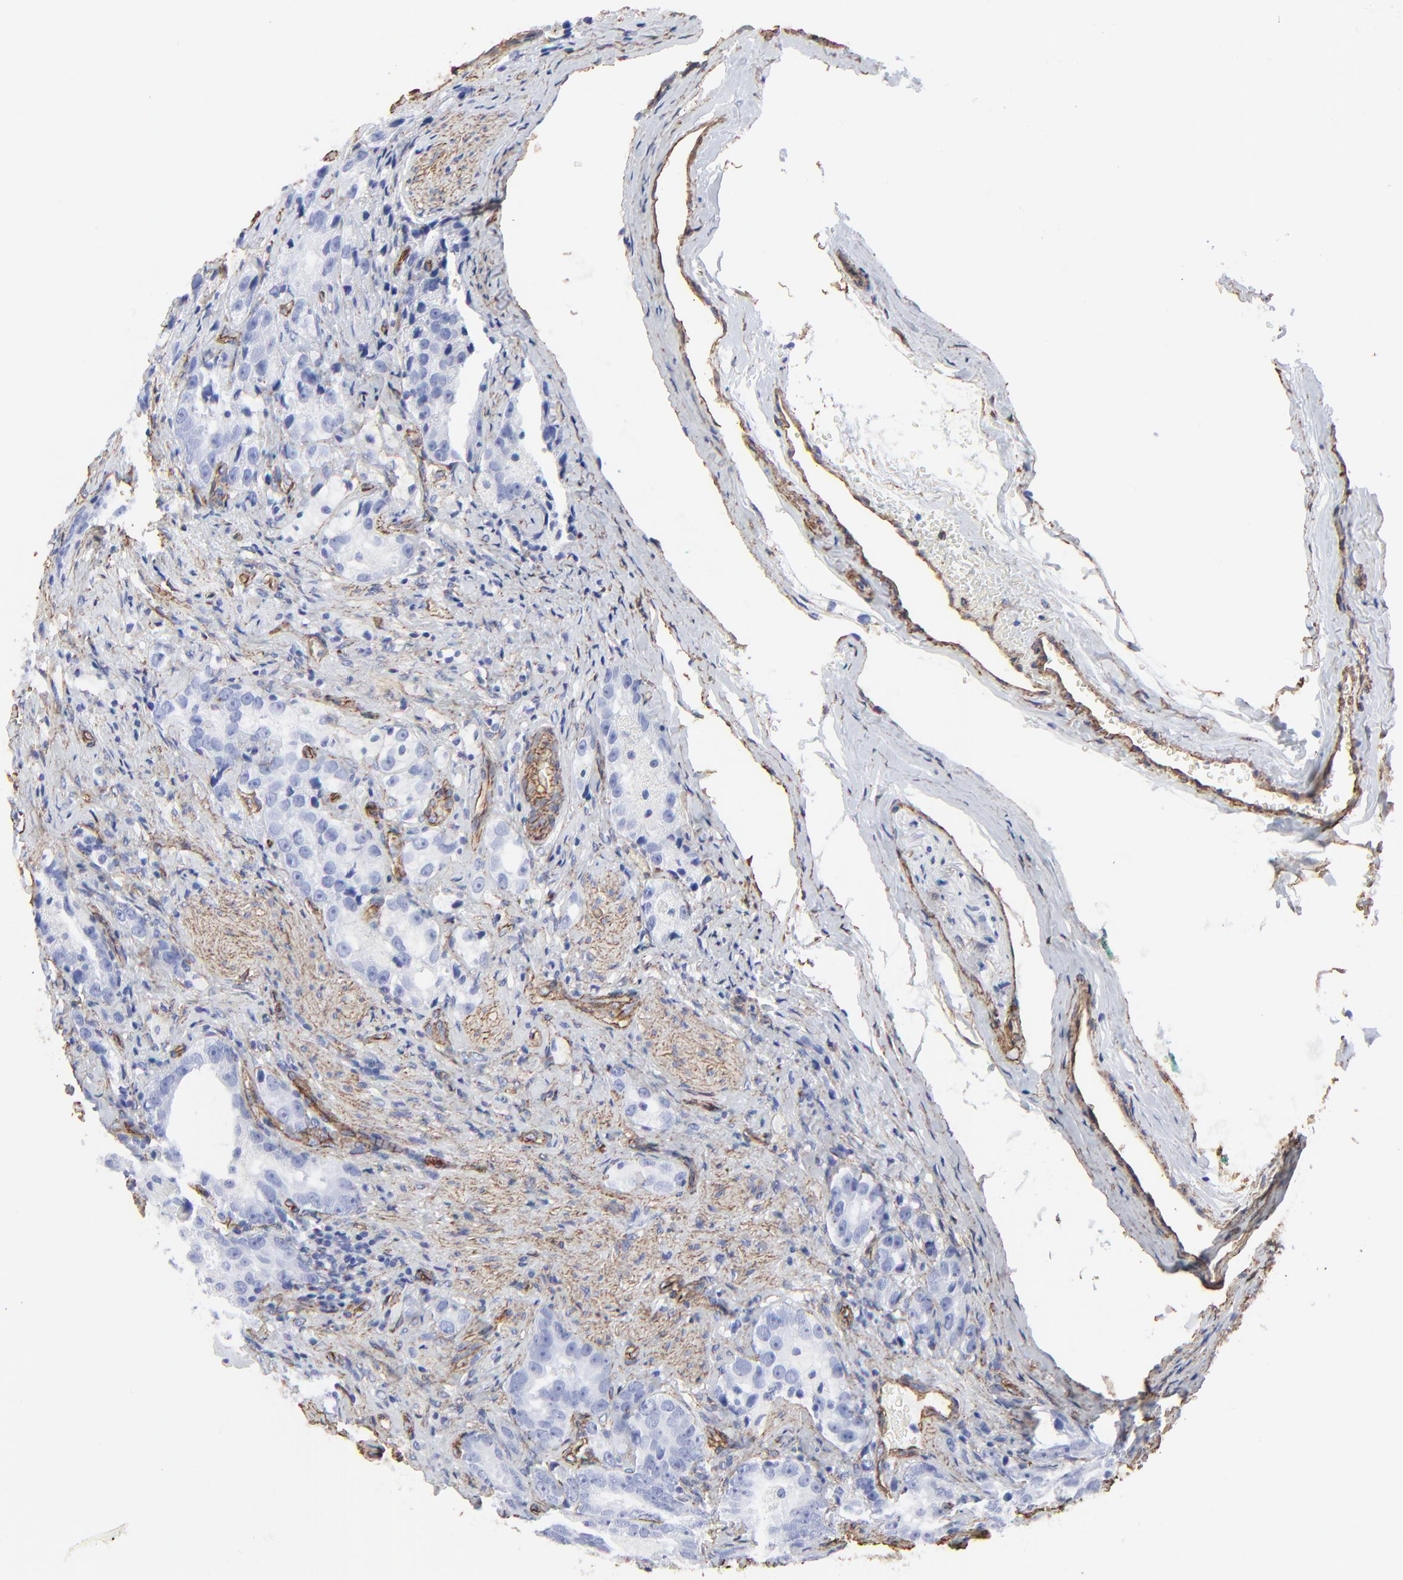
{"staining": {"intensity": "negative", "quantity": "none", "location": "none"}, "tissue": "prostate cancer", "cell_type": "Tumor cells", "image_type": "cancer", "snomed": [{"axis": "morphology", "description": "Adenocarcinoma, High grade"}, {"axis": "topography", "description": "Prostate"}], "caption": "DAB (3,3'-diaminobenzidine) immunohistochemical staining of prostate cancer reveals no significant staining in tumor cells.", "gene": "CAV1", "patient": {"sex": "male", "age": 63}}